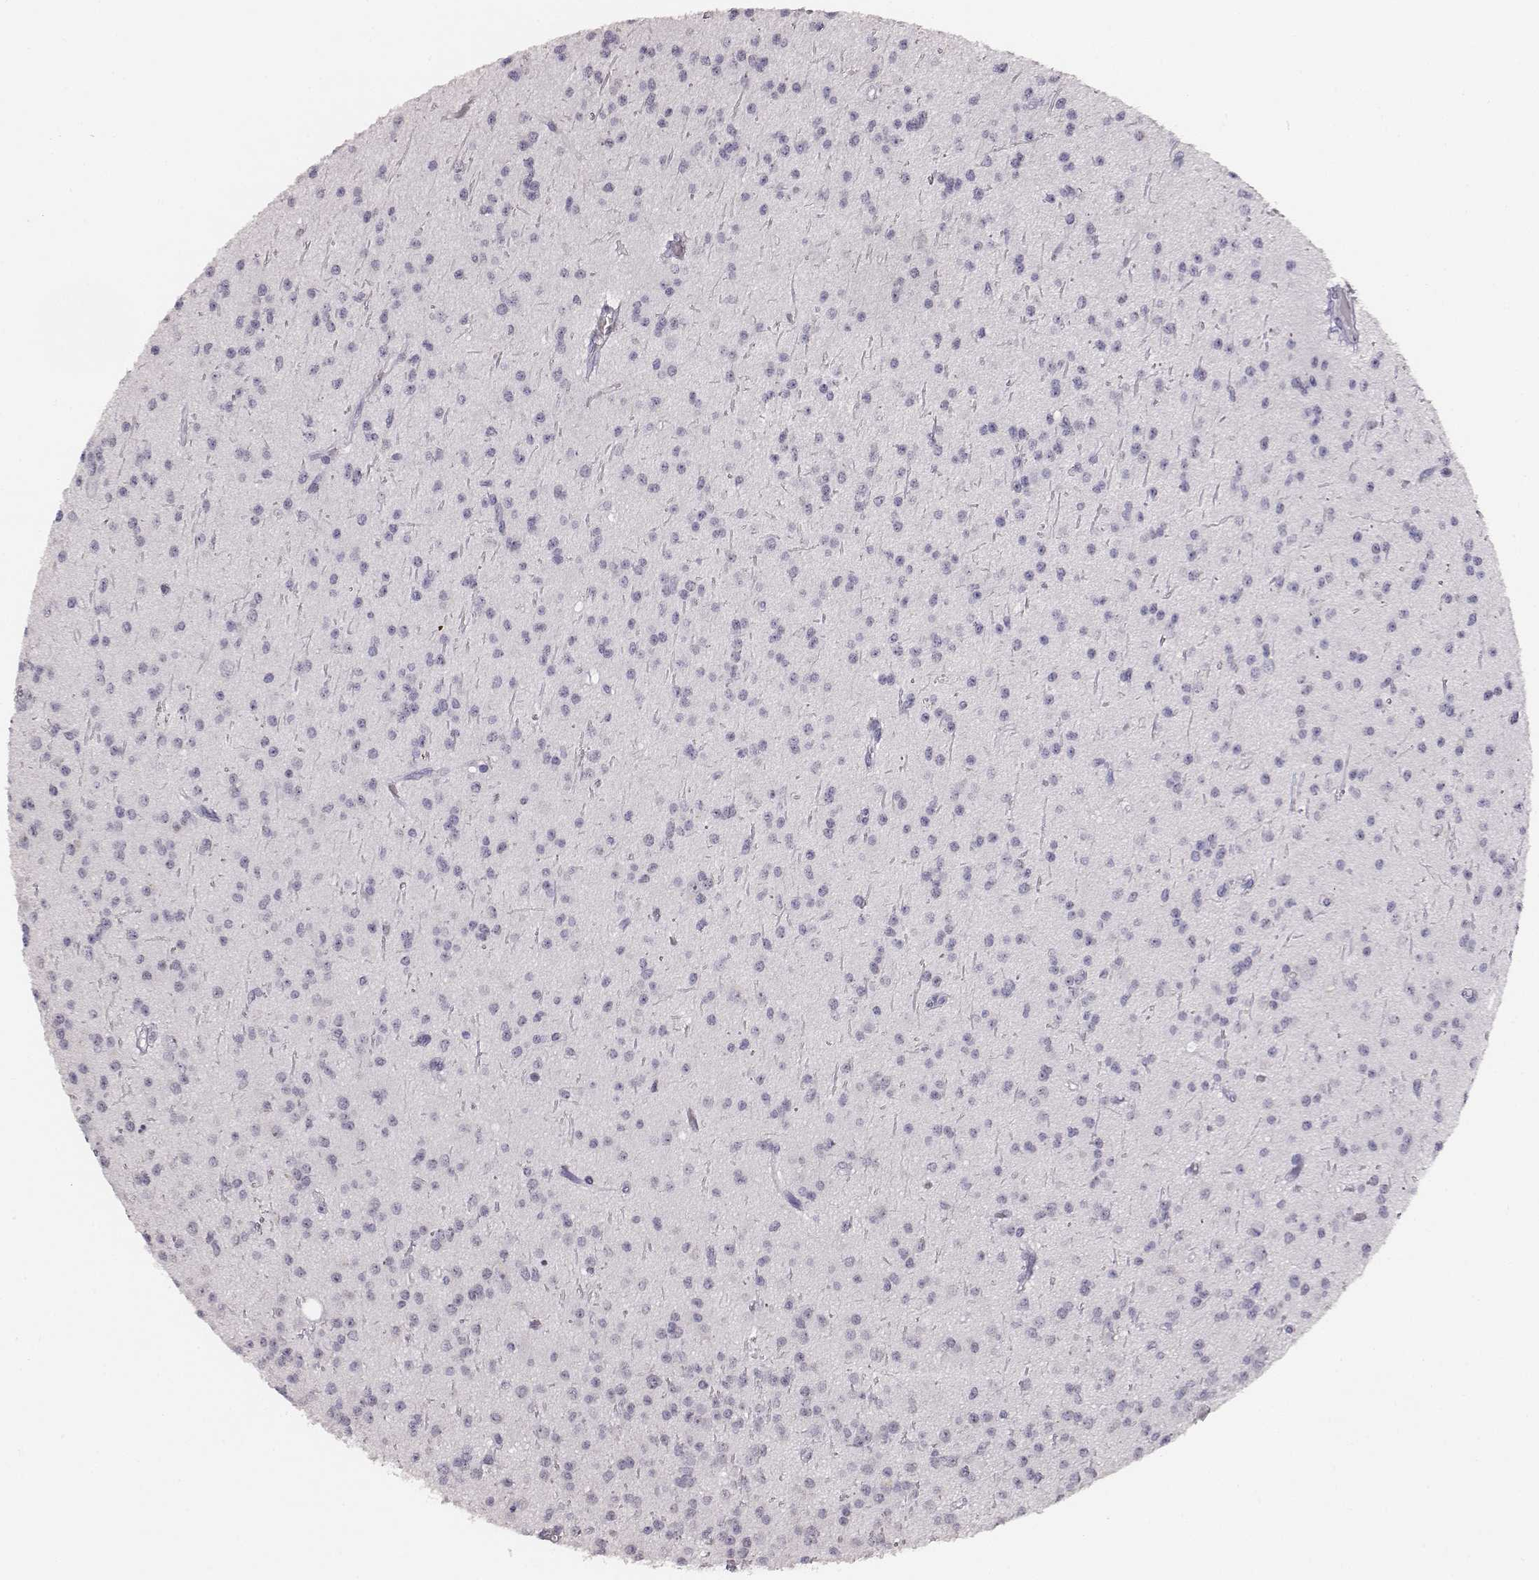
{"staining": {"intensity": "negative", "quantity": "none", "location": "none"}, "tissue": "glioma", "cell_type": "Tumor cells", "image_type": "cancer", "snomed": [{"axis": "morphology", "description": "Glioma, malignant, Low grade"}, {"axis": "topography", "description": "Brain"}], "caption": "Immunohistochemistry of glioma displays no staining in tumor cells. (Immunohistochemistry (ihc), brightfield microscopy, high magnification).", "gene": "NIFK", "patient": {"sex": "male", "age": 27}}